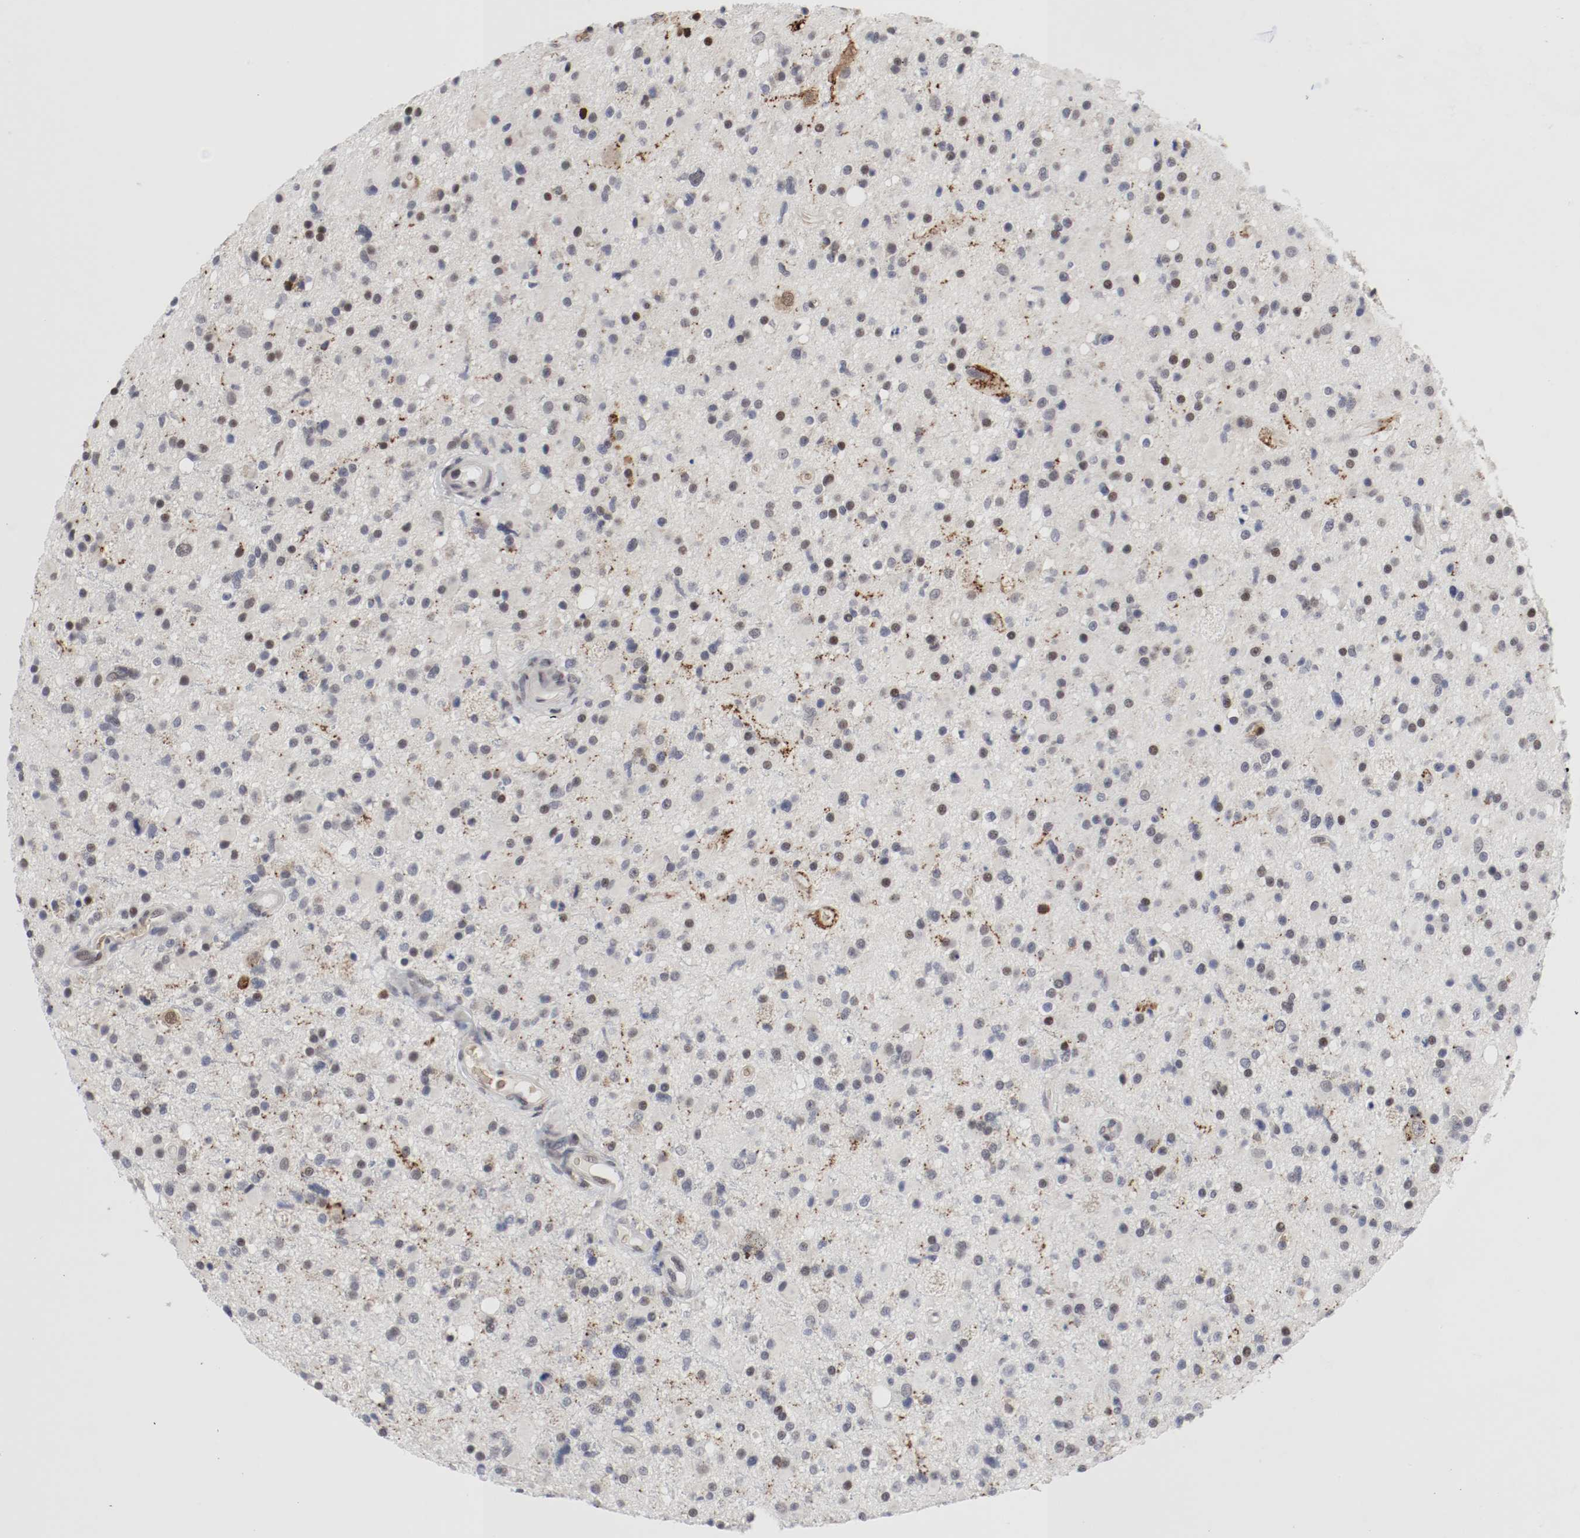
{"staining": {"intensity": "weak", "quantity": "25%-75%", "location": "nuclear"}, "tissue": "glioma", "cell_type": "Tumor cells", "image_type": "cancer", "snomed": [{"axis": "morphology", "description": "Glioma, malignant, High grade"}, {"axis": "topography", "description": "Brain"}], "caption": "Brown immunohistochemical staining in human glioma exhibits weak nuclear staining in approximately 25%-75% of tumor cells.", "gene": "JUND", "patient": {"sex": "male", "age": 33}}